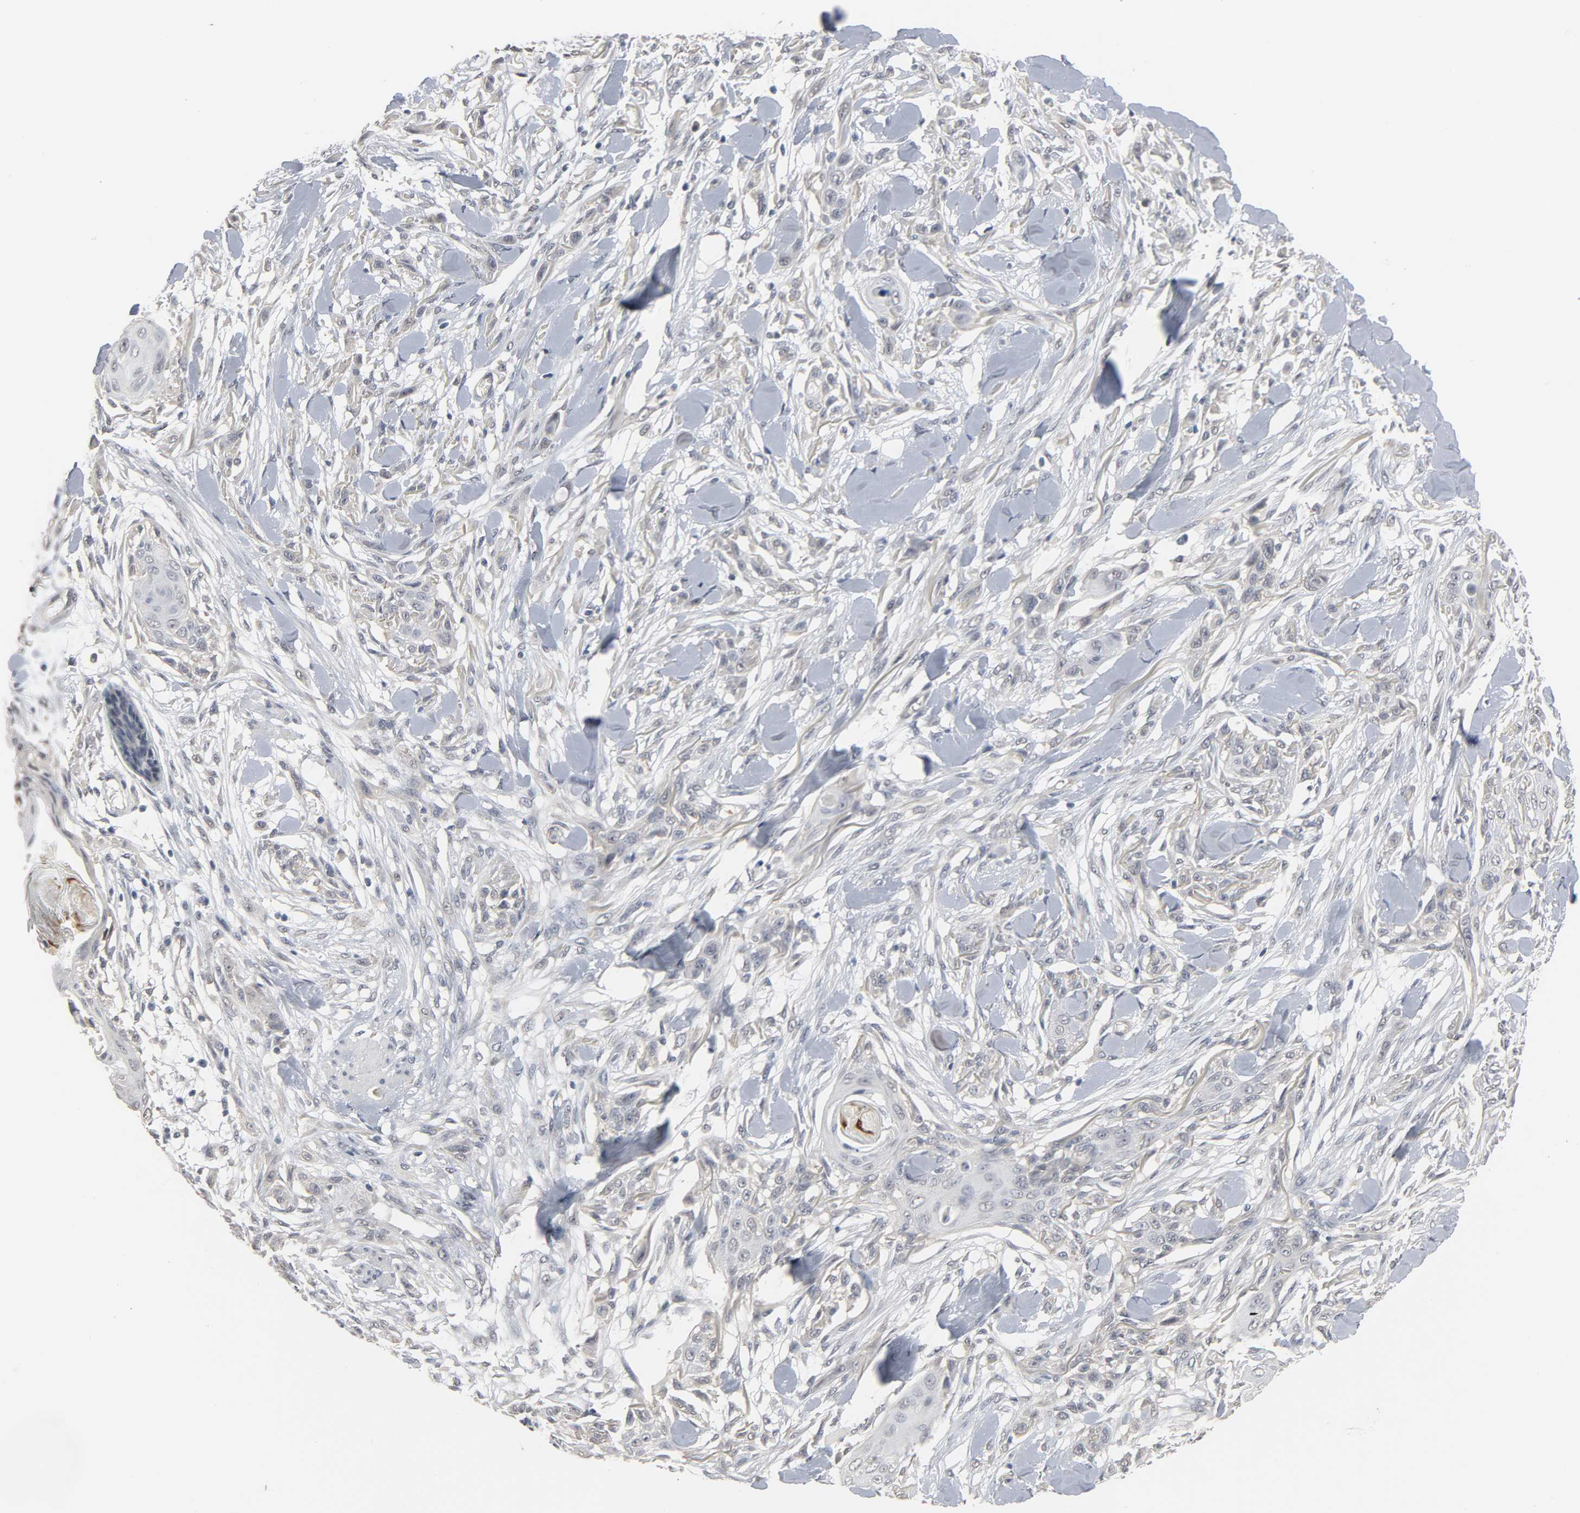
{"staining": {"intensity": "negative", "quantity": "none", "location": "none"}, "tissue": "skin cancer", "cell_type": "Tumor cells", "image_type": "cancer", "snomed": [{"axis": "morphology", "description": "Squamous cell carcinoma, NOS"}, {"axis": "topography", "description": "Skin"}], "caption": "Tumor cells show no significant expression in skin cancer.", "gene": "ACSS2", "patient": {"sex": "female", "age": 59}}